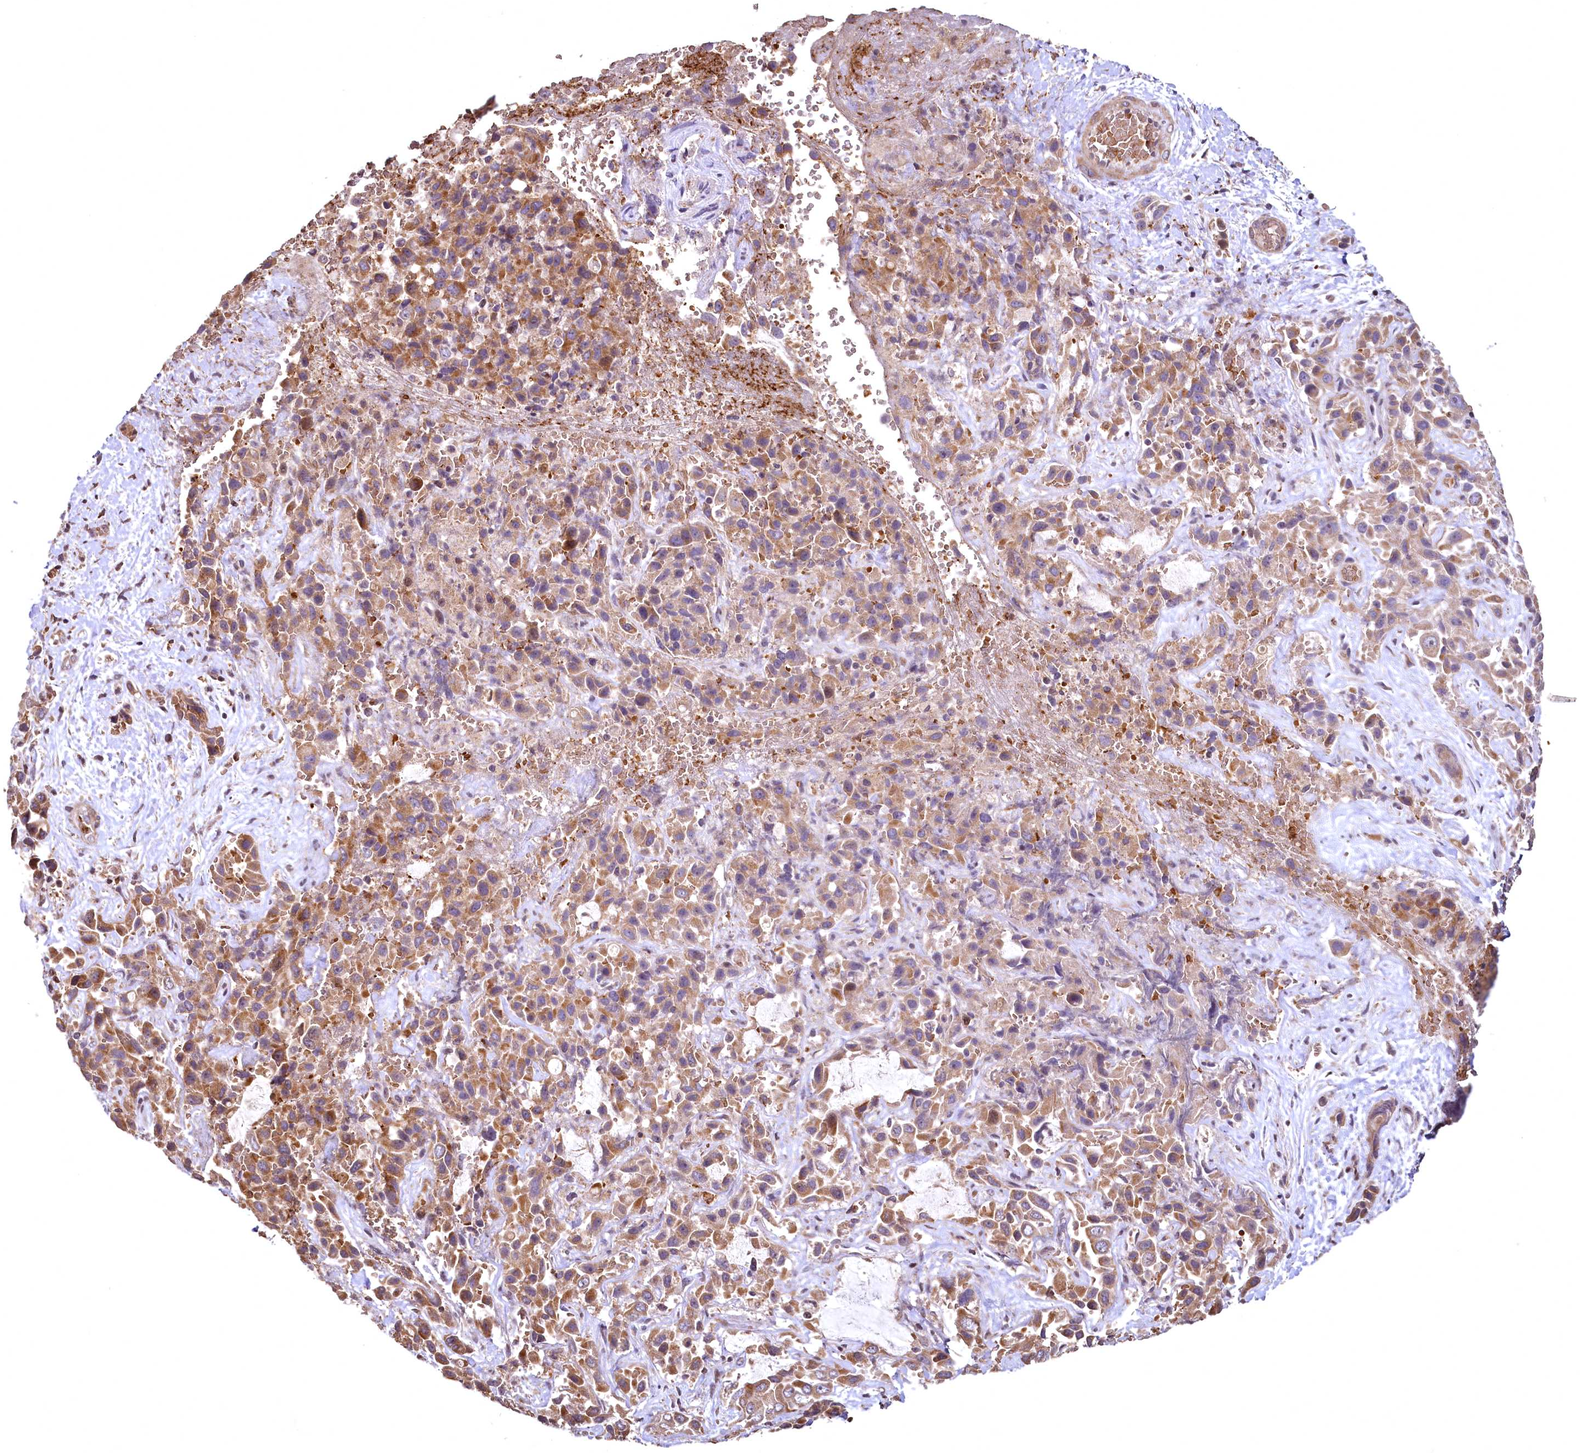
{"staining": {"intensity": "moderate", "quantity": ">75%", "location": "cytoplasmic/membranous"}, "tissue": "liver cancer", "cell_type": "Tumor cells", "image_type": "cancer", "snomed": [{"axis": "morphology", "description": "Cholangiocarcinoma"}, {"axis": "topography", "description": "Liver"}], "caption": "Liver cancer stained with DAB (3,3'-diaminobenzidine) IHC displays medium levels of moderate cytoplasmic/membranous staining in about >75% of tumor cells.", "gene": "SPTA1", "patient": {"sex": "female", "age": 52}}